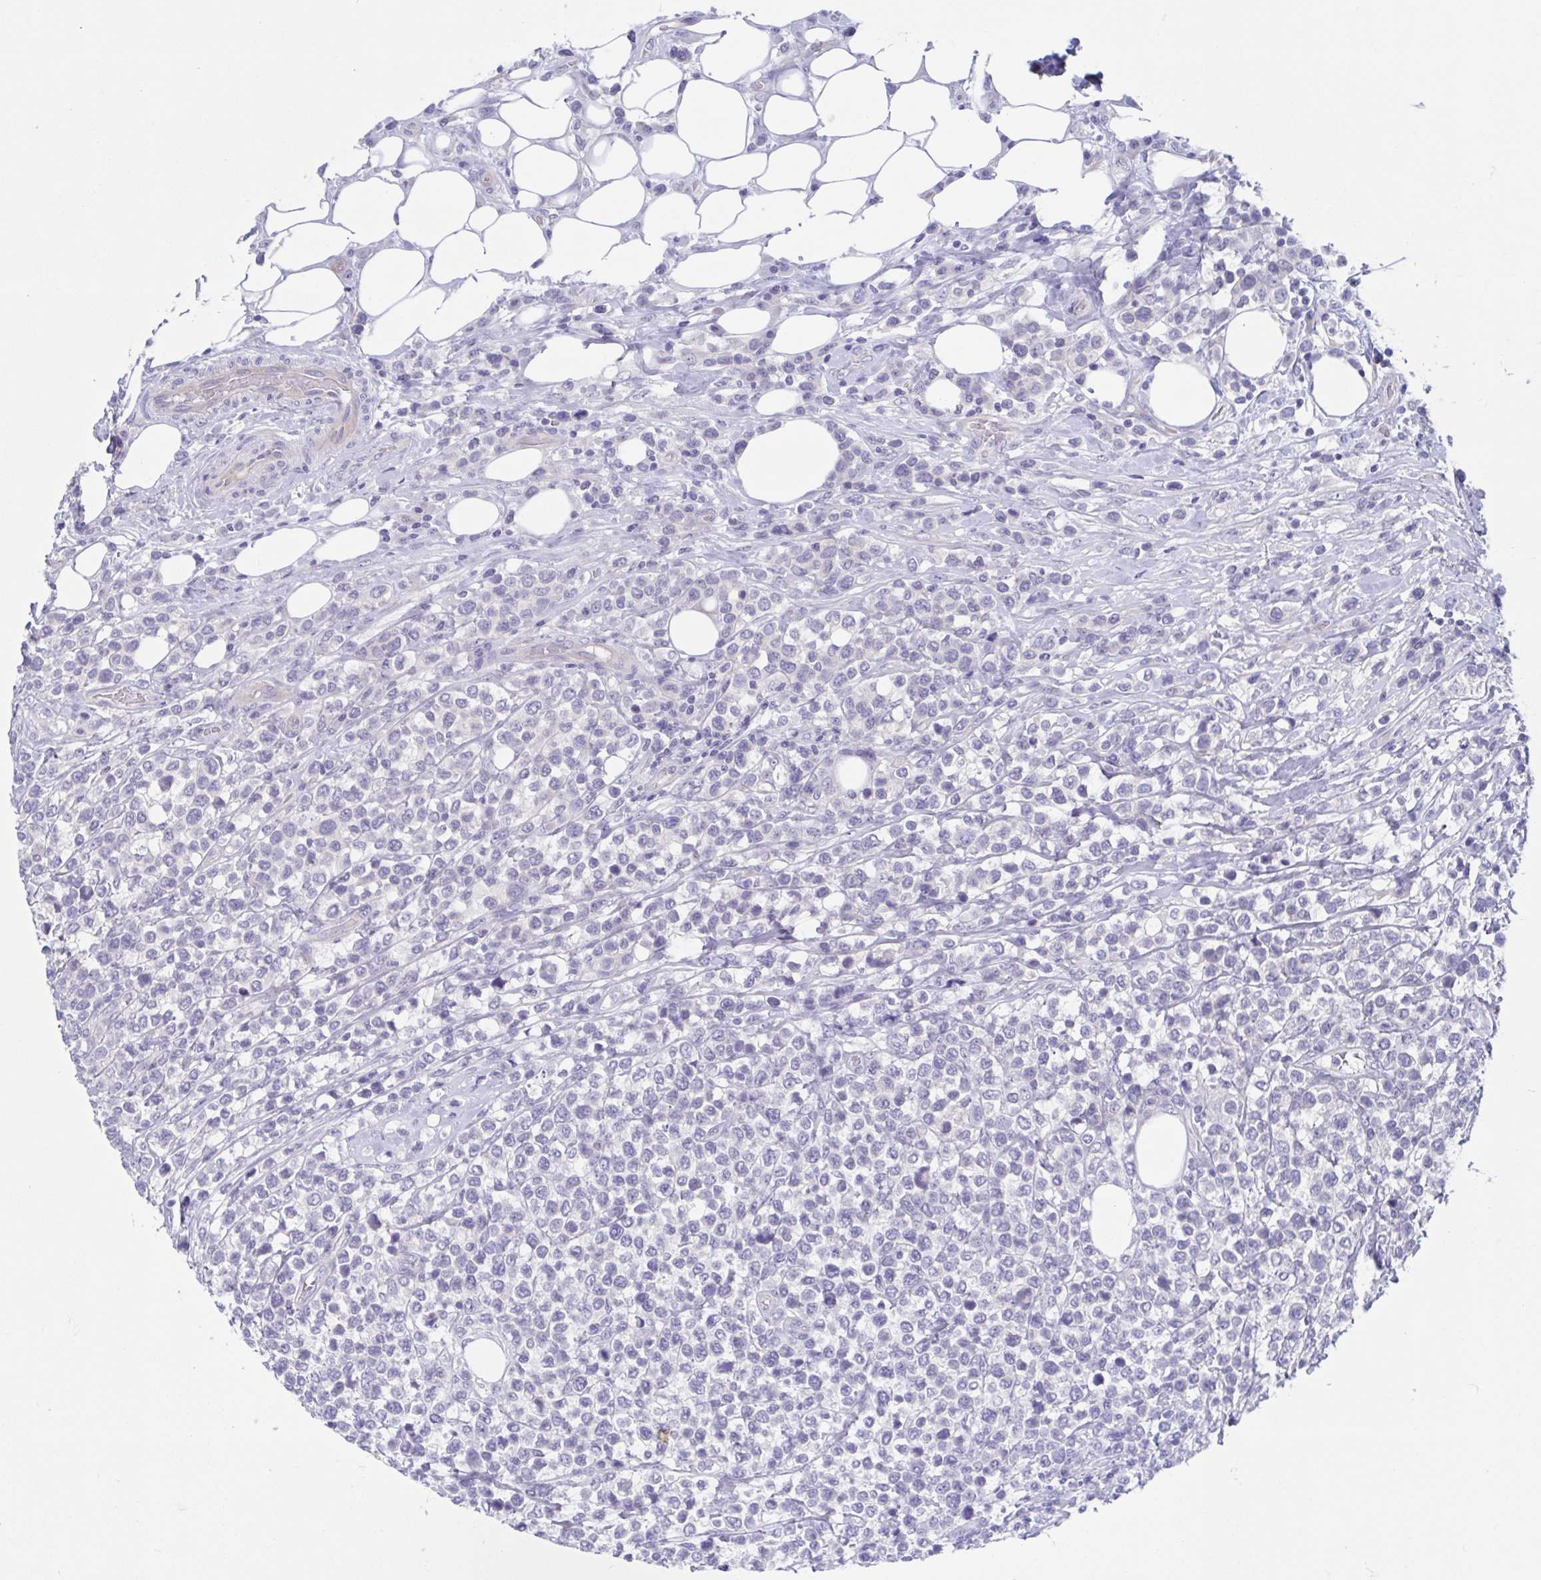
{"staining": {"intensity": "negative", "quantity": "none", "location": "none"}, "tissue": "lymphoma", "cell_type": "Tumor cells", "image_type": "cancer", "snomed": [{"axis": "morphology", "description": "Malignant lymphoma, non-Hodgkin's type, High grade"}, {"axis": "topography", "description": "Soft tissue"}], "caption": "DAB (3,3'-diaminobenzidine) immunohistochemical staining of human malignant lymphoma, non-Hodgkin's type (high-grade) reveals no significant staining in tumor cells. (Brightfield microscopy of DAB immunohistochemistry at high magnification).", "gene": "TEX12", "patient": {"sex": "female", "age": 56}}